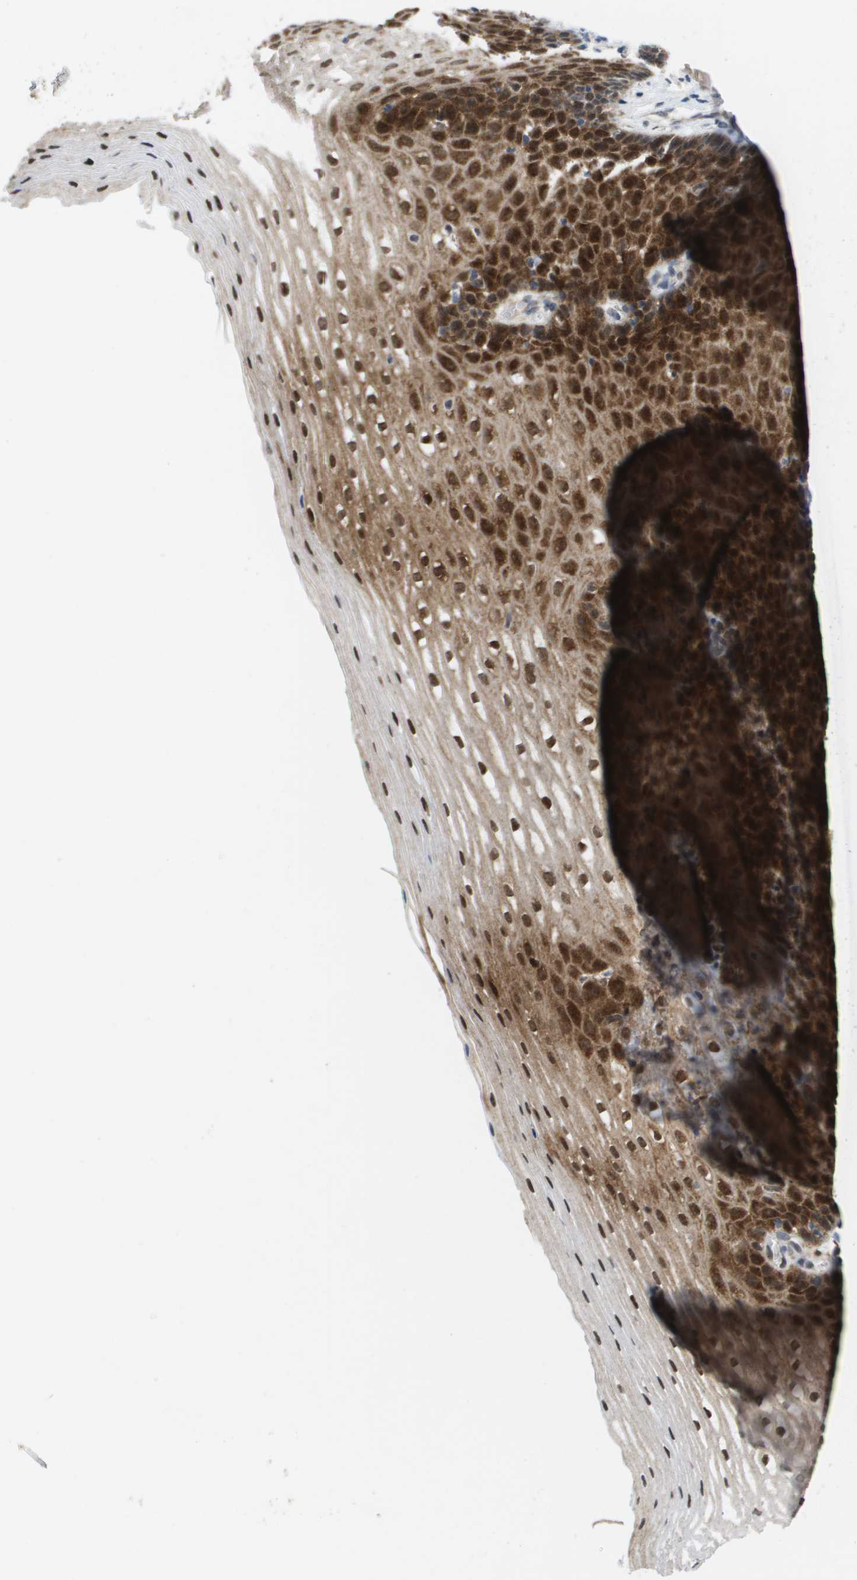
{"staining": {"intensity": "strong", "quantity": "25%-75%", "location": "cytoplasmic/membranous,nuclear"}, "tissue": "esophagus", "cell_type": "Squamous epithelial cells", "image_type": "normal", "snomed": [{"axis": "morphology", "description": "Normal tissue, NOS"}, {"axis": "topography", "description": "Esophagus"}], "caption": "Immunohistochemical staining of benign esophagus reveals strong cytoplasmic/membranous,nuclear protein expression in about 25%-75% of squamous epithelial cells.", "gene": "FKBP4", "patient": {"sex": "male", "age": 48}}